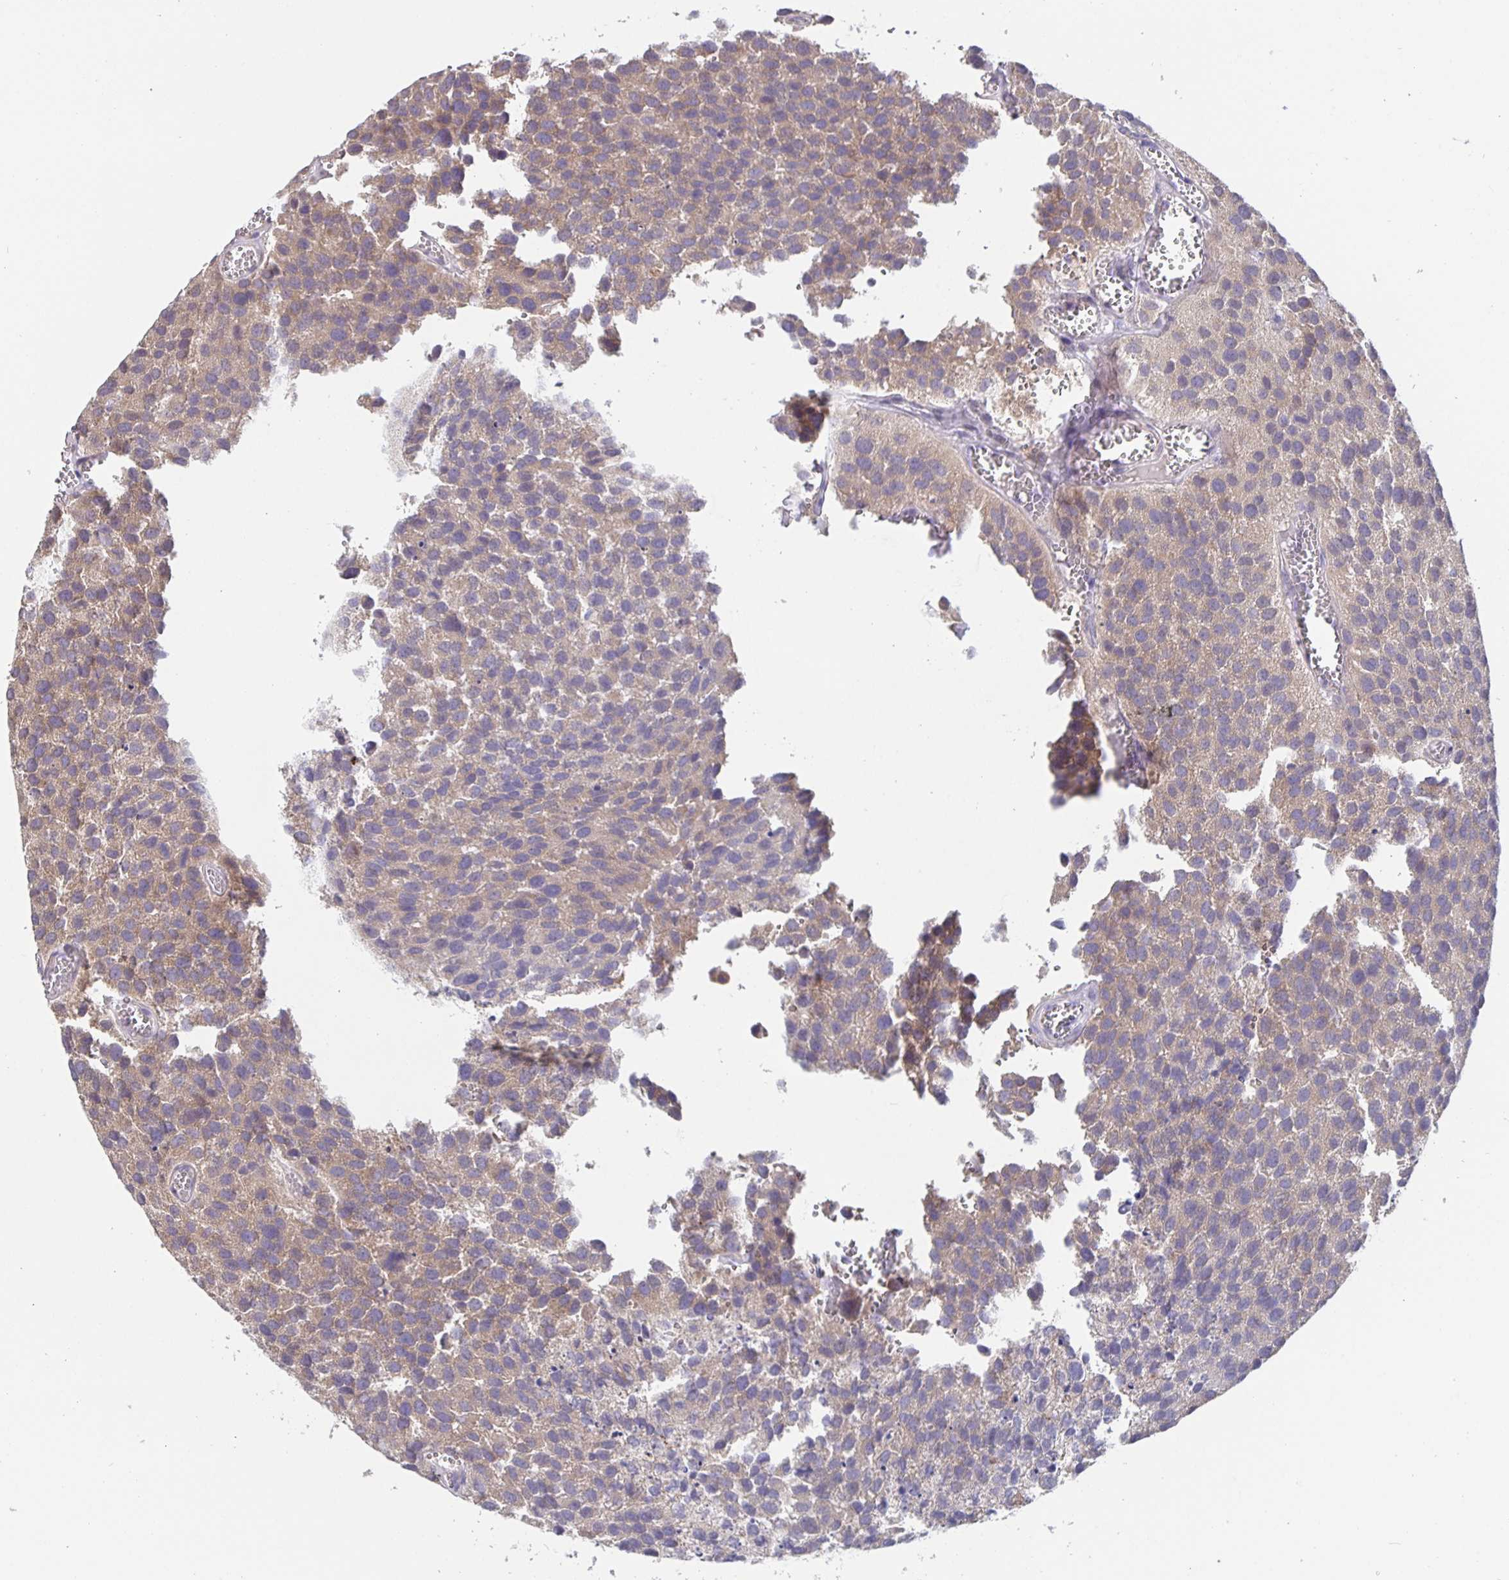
{"staining": {"intensity": "weak", "quantity": "25%-75%", "location": "cytoplasmic/membranous"}, "tissue": "urothelial cancer", "cell_type": "Tumor cells", "image_type": "cancer", "snomed": [{"axis": "morphology", "description": "Urothelial carcinoma, Low grade"}, {"axis": "topography", "description": "Urinary bladder"}], "caption": "Tumor cells exhibit low levels of weak cytoplasmic/membranous staining in approximately 25%-75% of cells in urothelial cancer.", "gene": "FEM1C", "patient": {"sex": "female", "age": 69}}